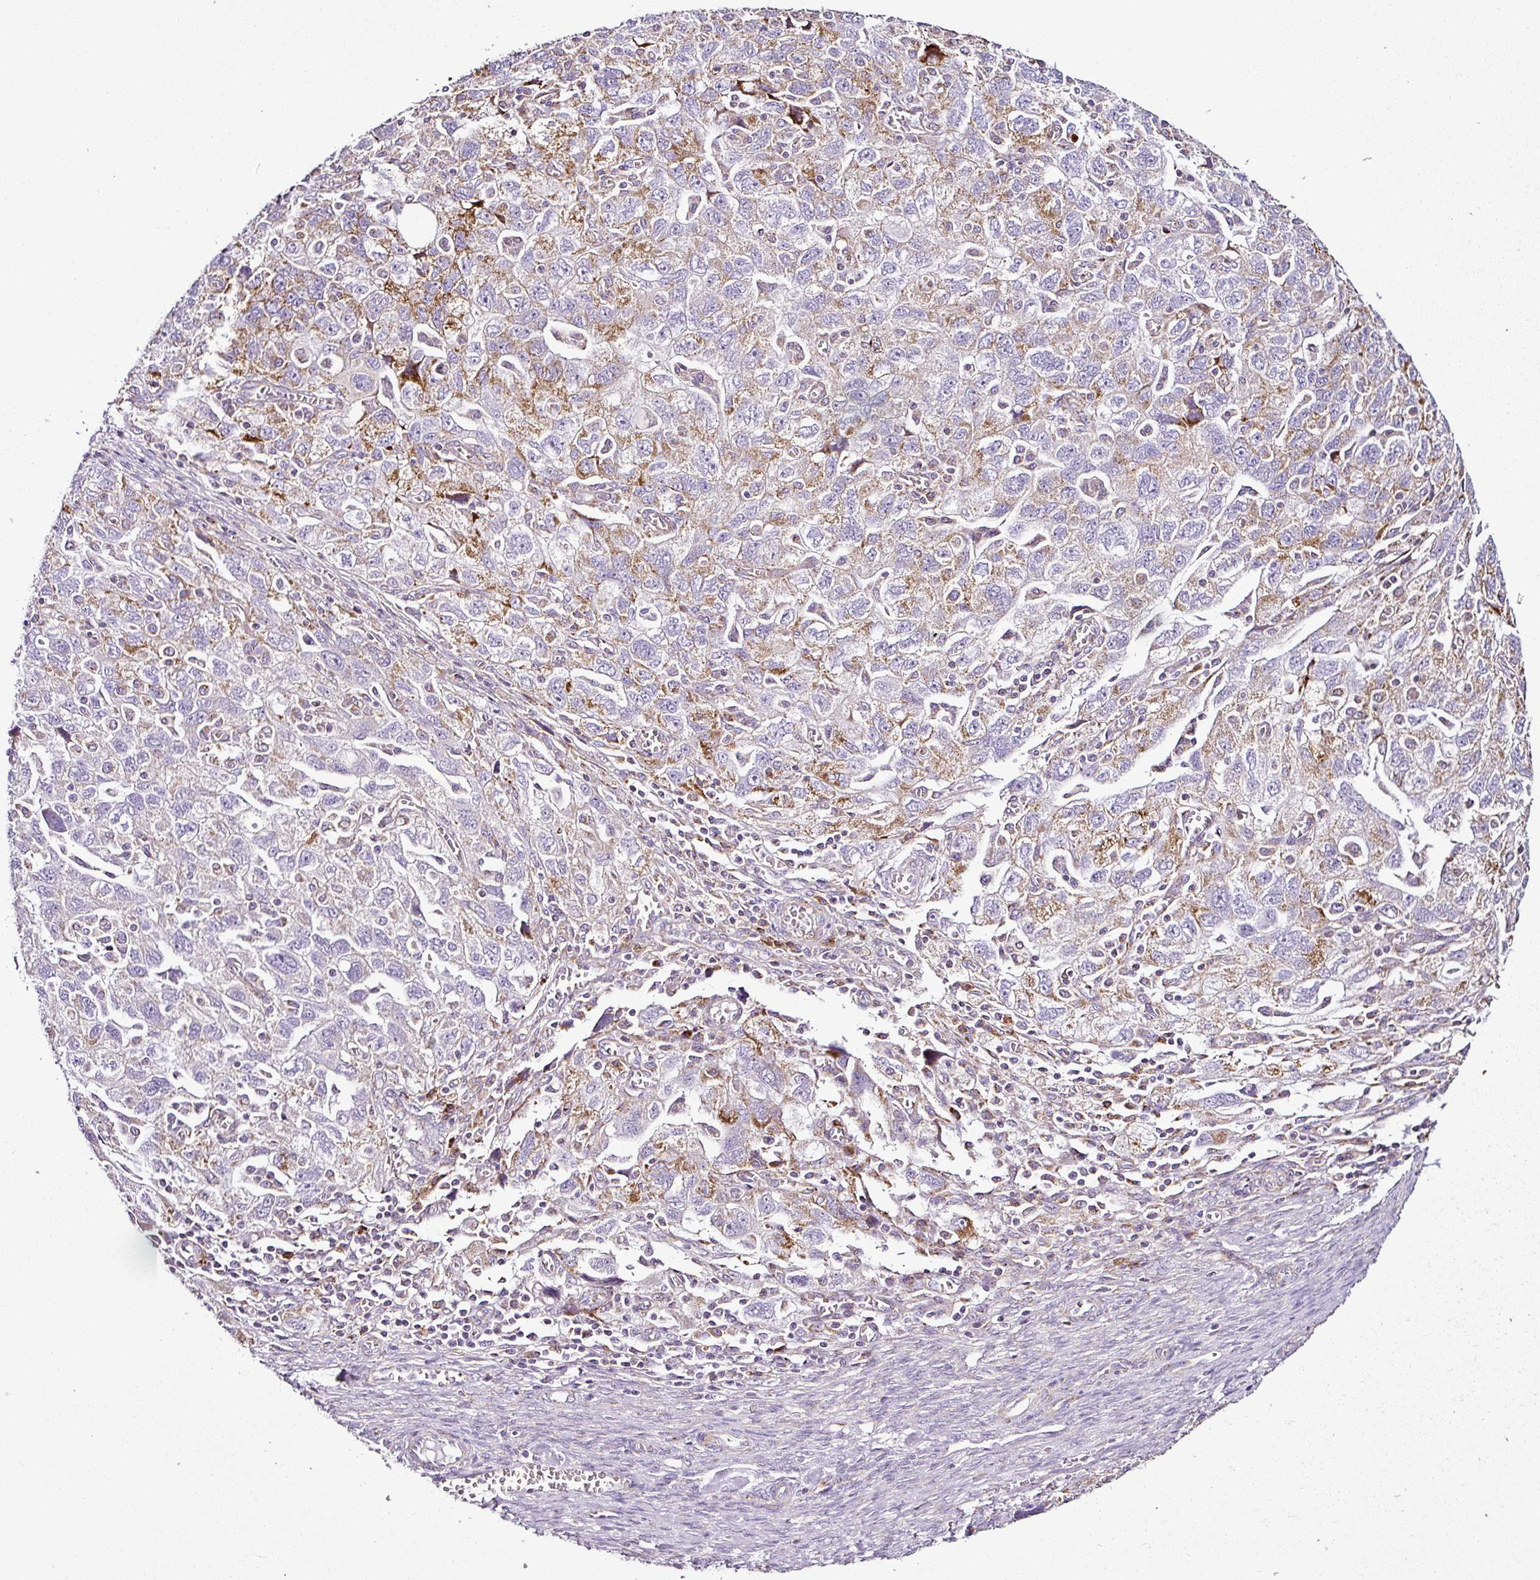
{"staining": {"intensity": "strong", "quantity": "25%-75%", "location": "cytoplasmic/membranous"}, "tissue": "ovarian cancer", "cell_type": "Tumor cells", "image_type": "cancer", "snomed": [{"axis": "morphology", "description": "Carcinoma, NOS"}, {"axis": "morphology", "description": "Cystadenocarcinoma, serous, NOS"}, {"axis": "topography", "description": "Ovary"}], "caption": "Protein expression analysis of human serous cystadenocarcinoma (ovarian) reveals strong cytoplasmic/membranous expression in about 25%-75% of tumor cells.", "gene": "DPAGT1", "patient": {"sex": "female", "age": 69}}